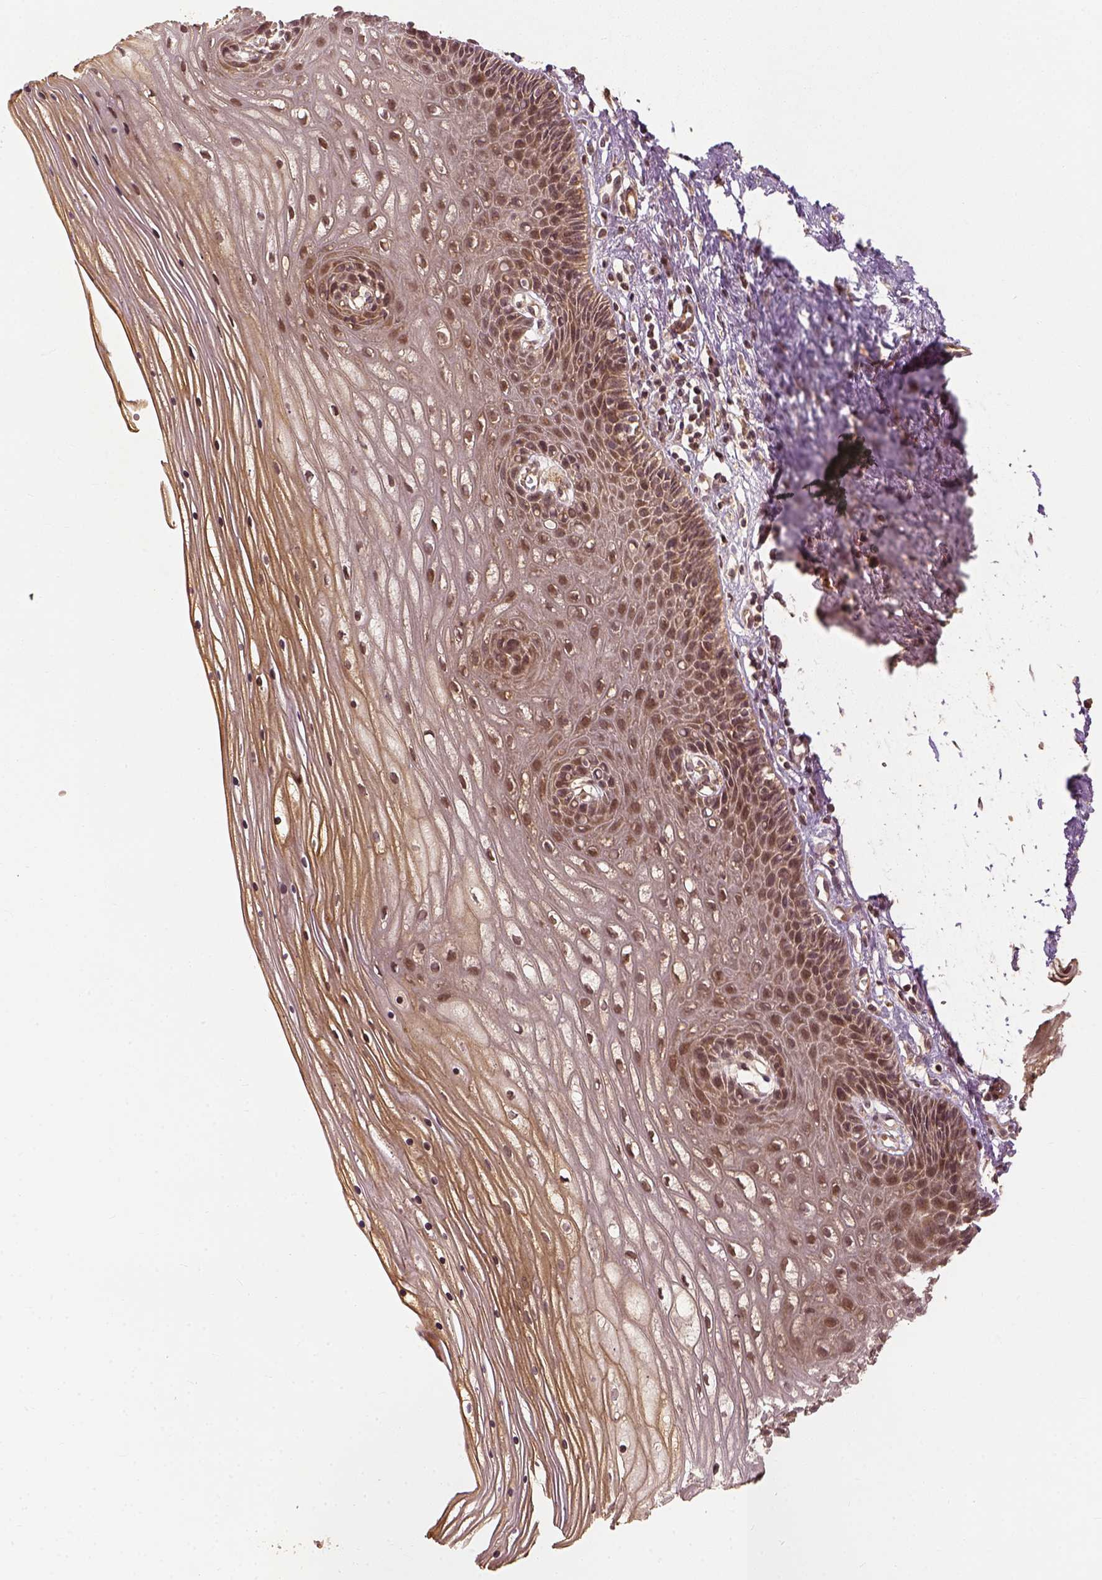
{"staining": {"intensity": "moderate", "quantity": ">75%", "location": "cytoplasmic/membranous"}, "tissue": "cervix", "cell_type": "Glandular cells", "image_type": "normal", "snomed": [{"axis": "morphology", "description": "Normal tissue, NOS"}, {"axis": "topography", "description": "Cervix"}], "caption": "Protein expression analysis of benign cervix exhibits moderate cytoplasmic/membranous staining in about >75% of glandular cells.", "gene": "VEGFA", "patient": {"sex": "female", "age": 35}}